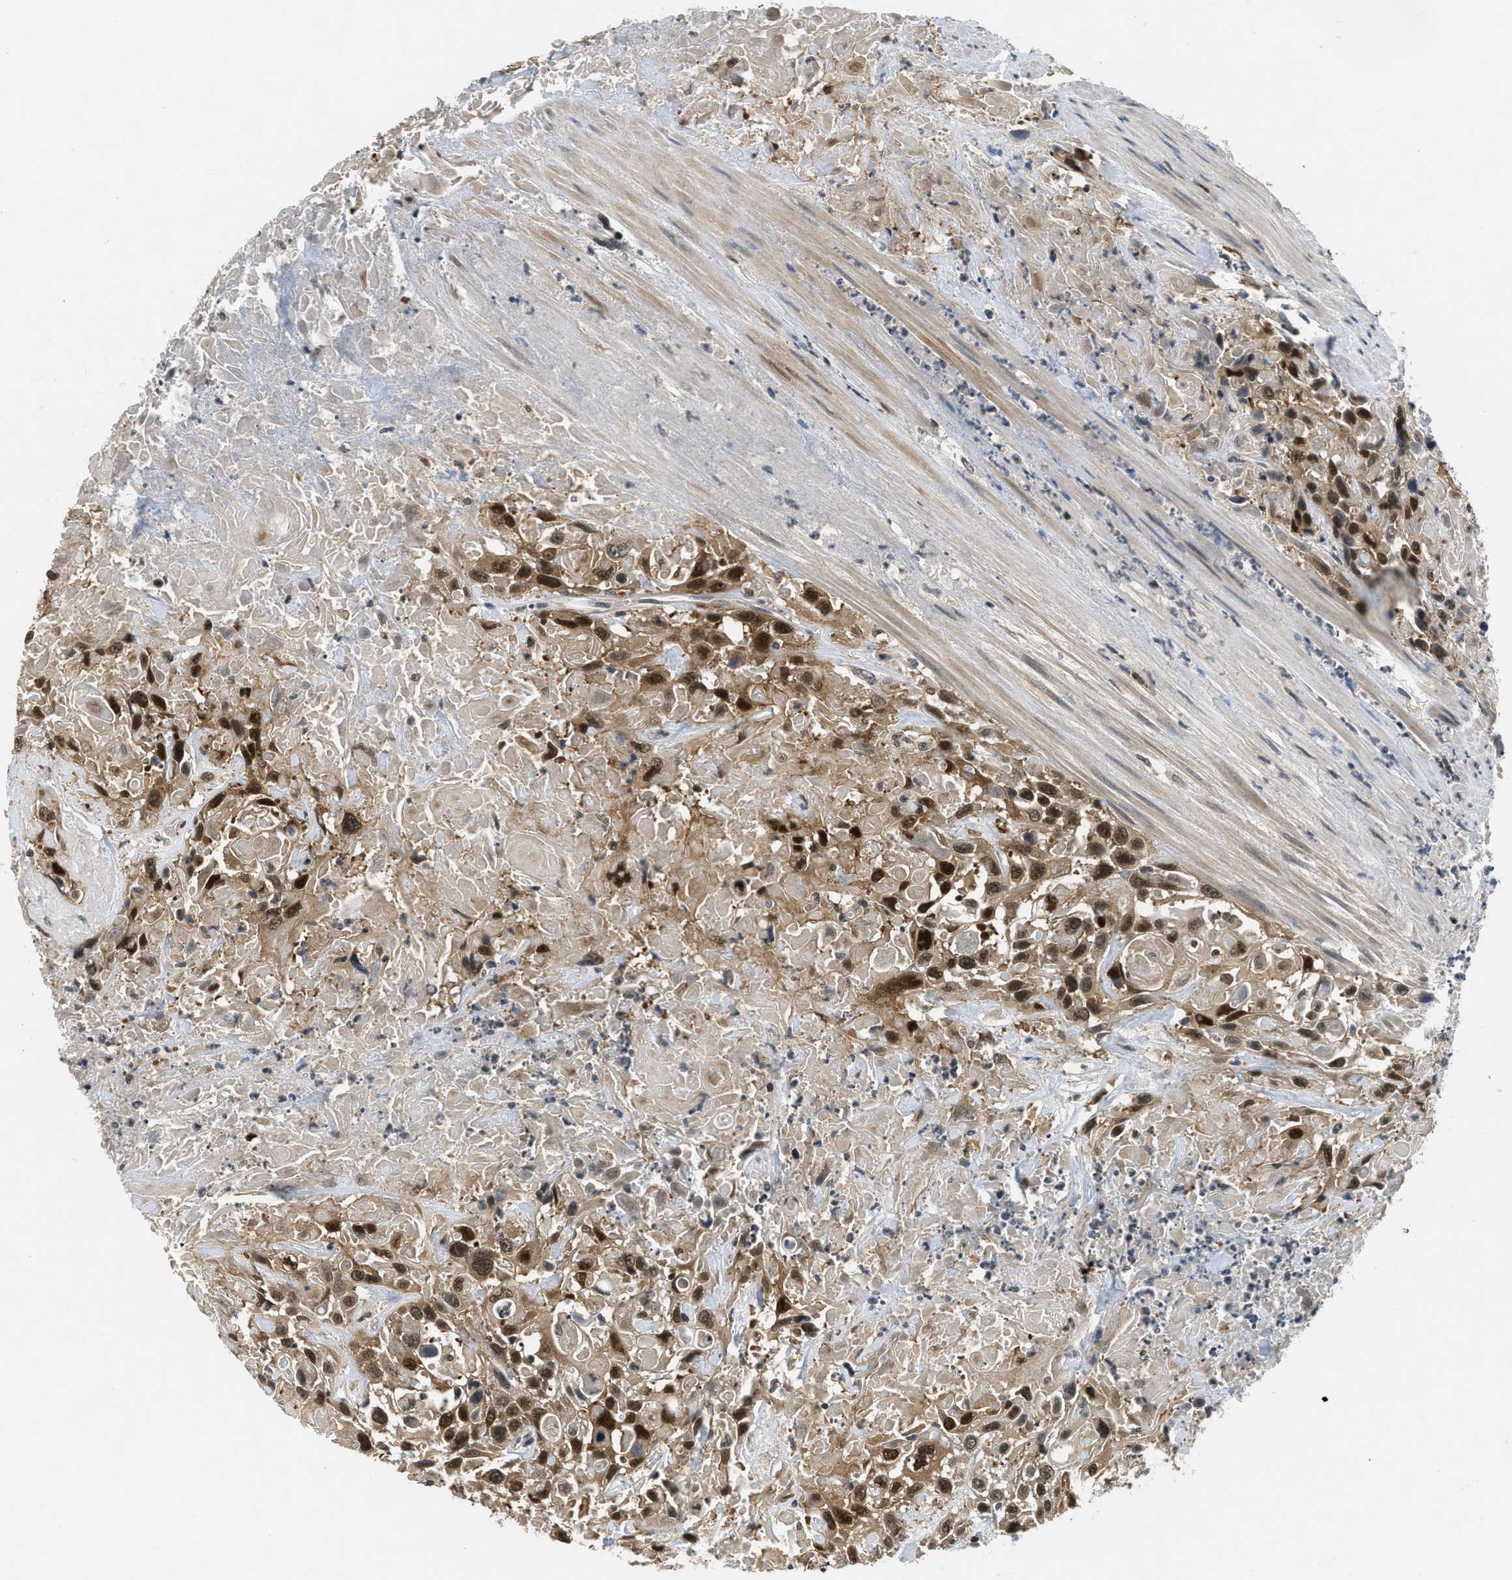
{"staining": {"intensity": "strong", "quantity": ">75%", "location": "cytoplasmic/membranous,nuclear"}, "tissue": "urothelial cancer", "cell_type": "Tumor cells", "image_type": "cancer", "snomed": [{"axis": "morphology", "description": "Urothelial carcinoma, High grade"}, {"axis": "topography", "description": "Urinary bladder"}], "caption": "This histopathology image displays immunohistochemistry (IHC) staining of human urothelial carcinoma (high-grade), with high strong cytoplasmic/membranous and nuclear positivity in about >75% of tumor cells.", "gene": "DNAJB1", "patient": {"sex": "female", "age": 84}}